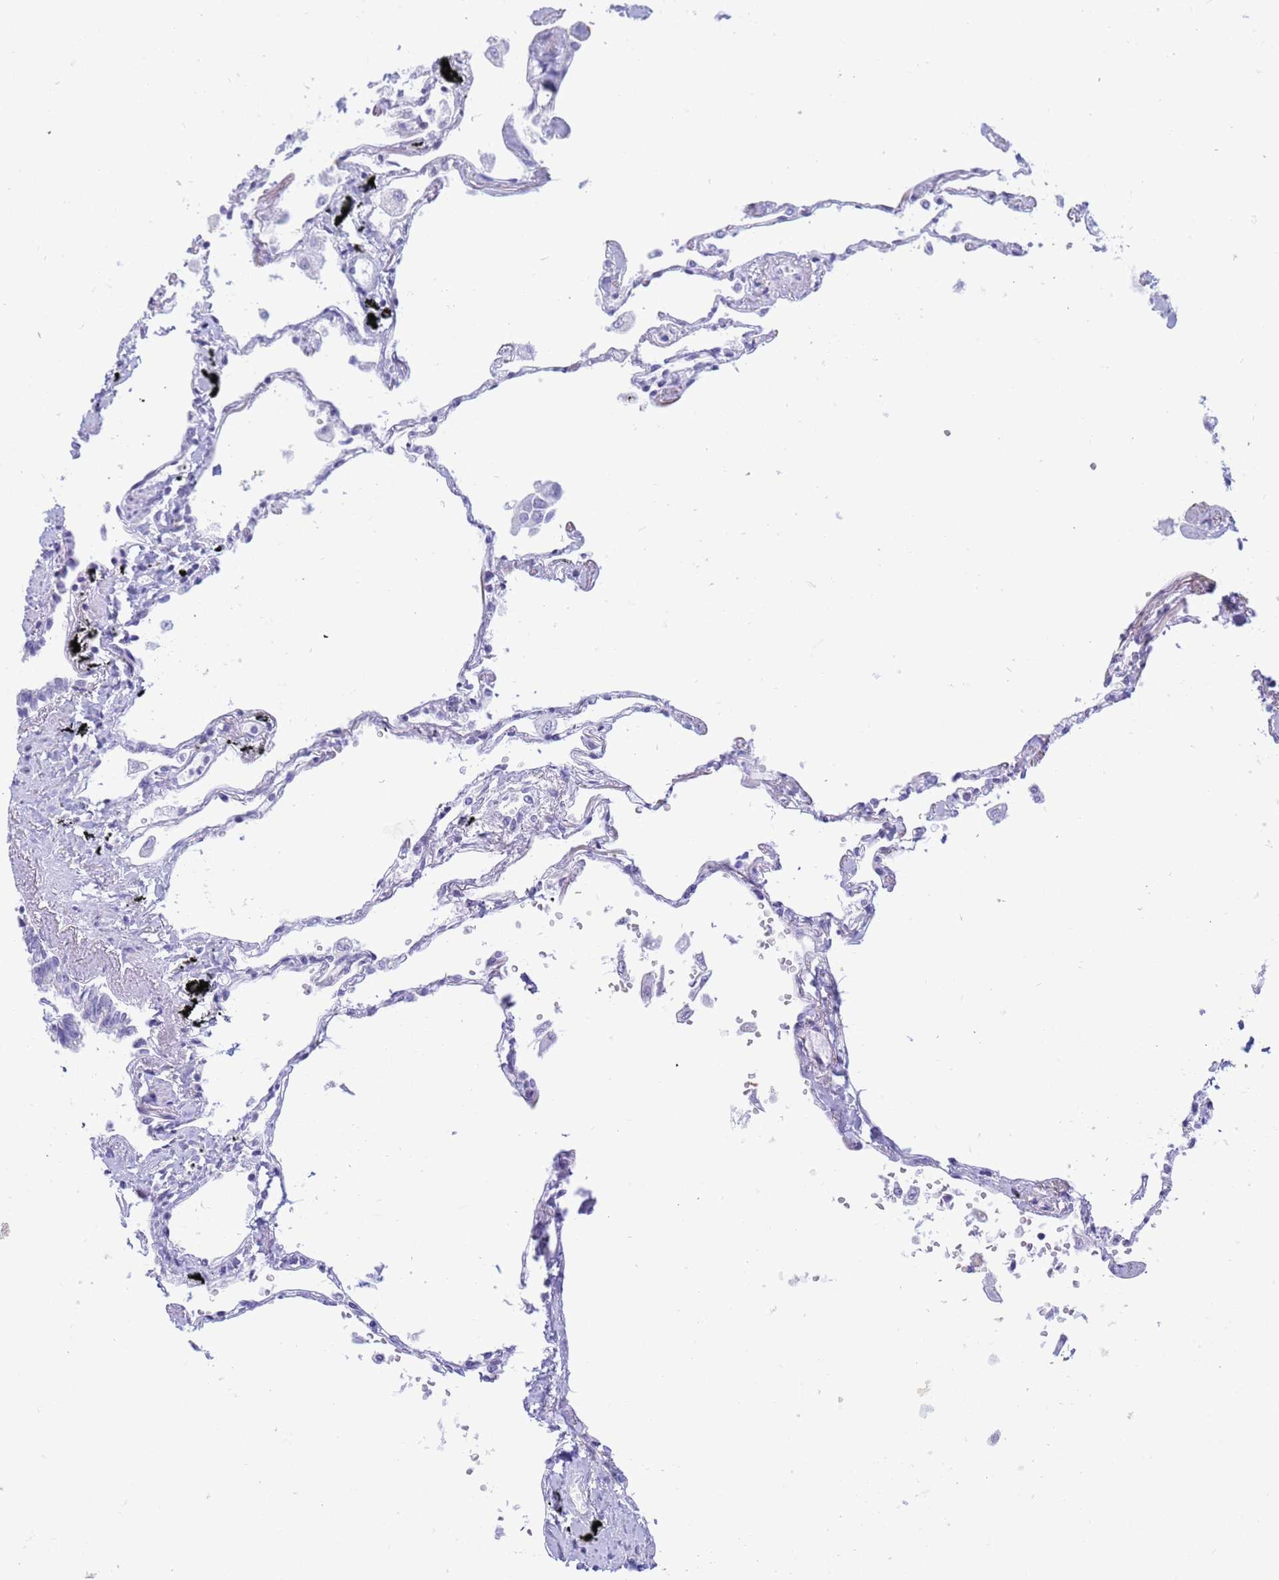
{"staining": {"intensity": "negative", "quantity": "none", "location": "none"}, "tissue": "lung", "cell_type": "Alveolar cells", "image_type": "normal", "snomed": [{"axis": "morphology", "description": "Normal tissue, NOS"}, {"axis": "topography", "description": "Lung"}], "caption": "Photomicrograph shows no significant protein staining in alveolar cells of normal lung.", "gene": "SNX20", "patient": {"sex": "female", "age": 67}}